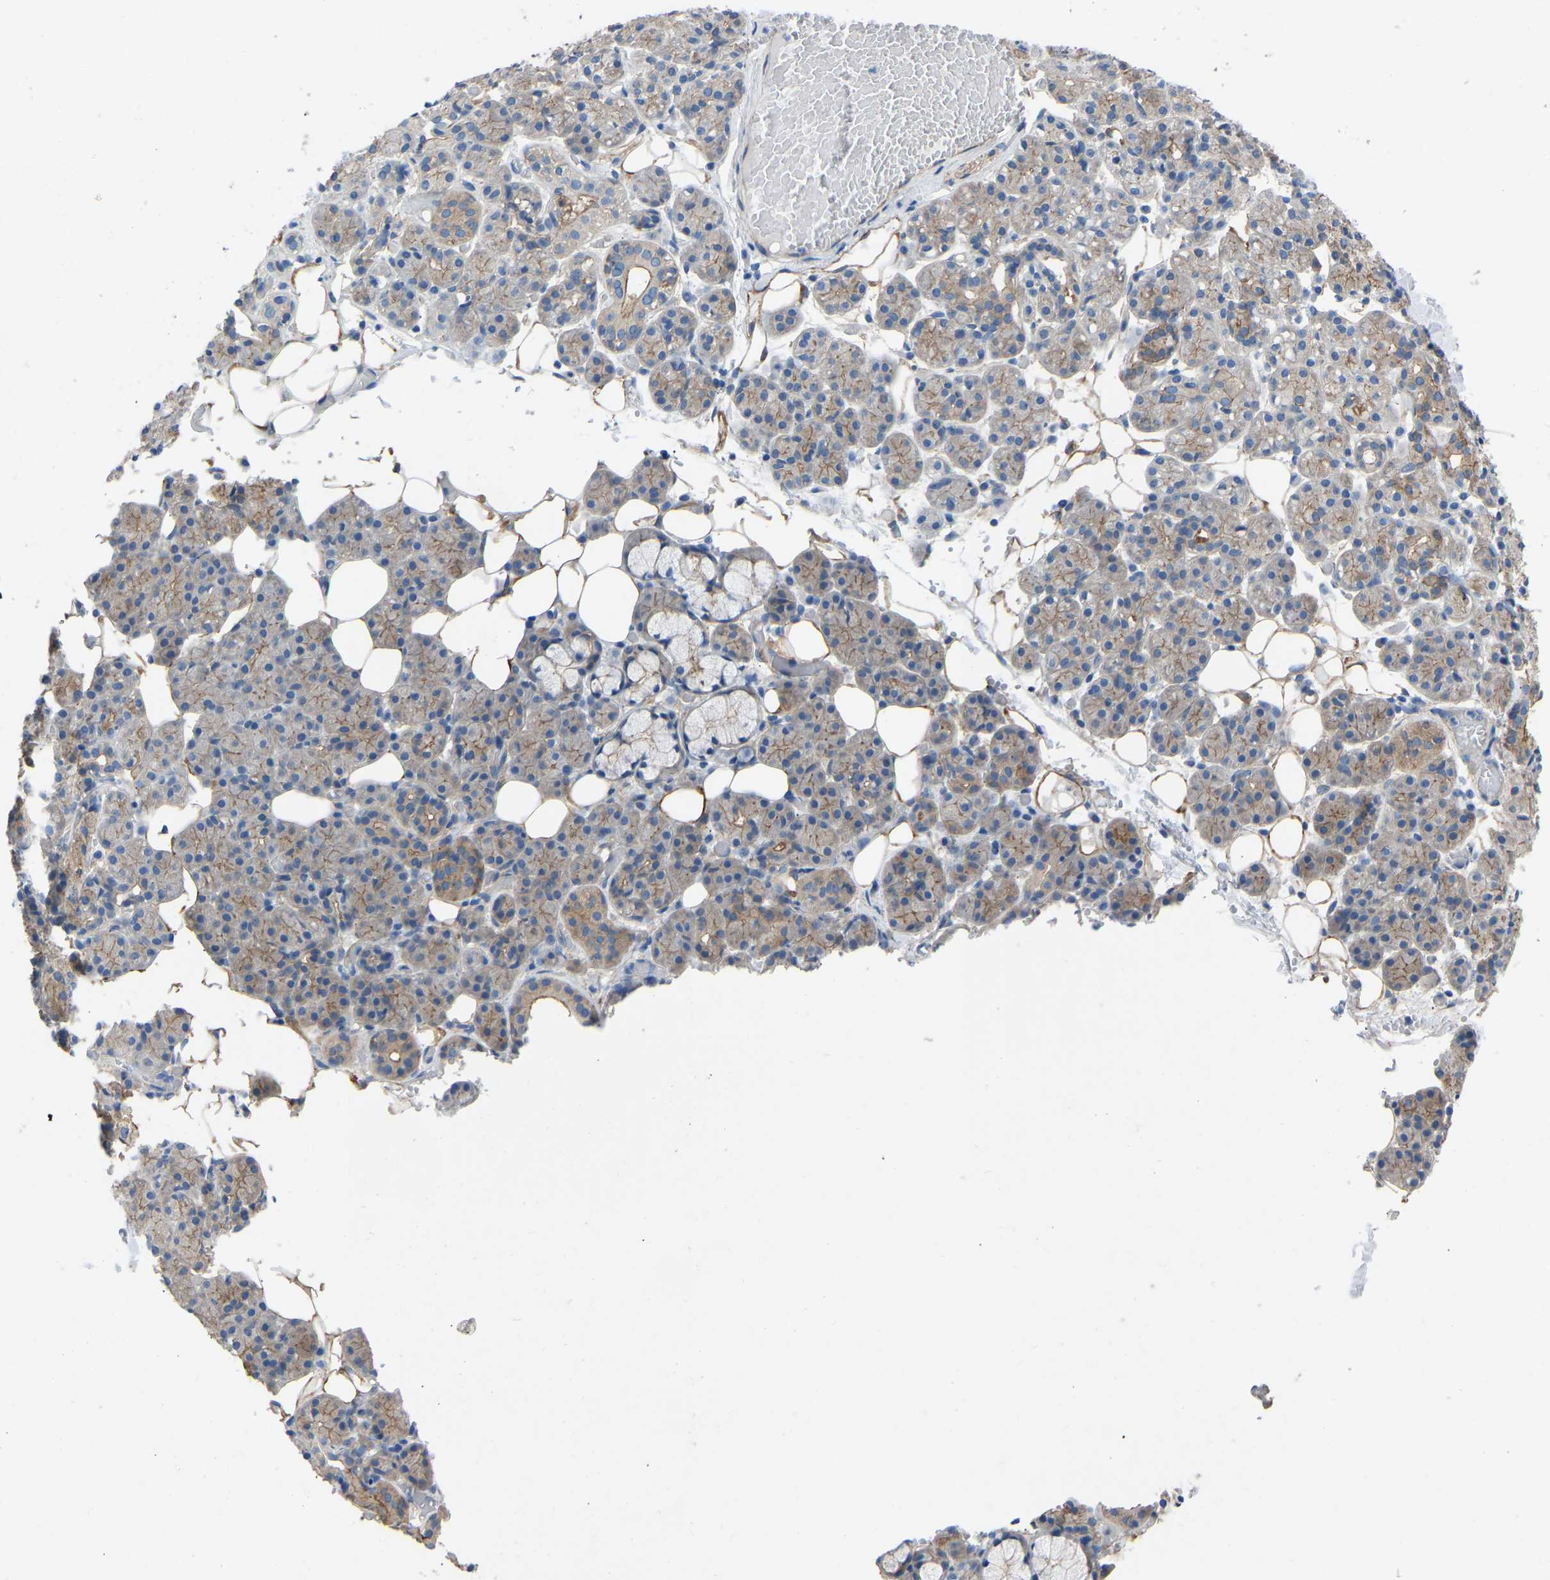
{"staining": {"intensity": "moderate", "quantity": "25%-75%", "location": "cytoplasmic/membranous"}, "tissue": "salivary gland", "cell_type": "Glandular cells", "image_type": "normal", "snomed": [{"axis": "morphology", "description": "Normal tissue, NOS"}, {"axis": "topography", "description": "Salivary gland"}], "caption": "A micrograph of human salivary gland stained for a protein displays moderate cytoplasmic/membranous brown staining in glandular cells.", "gene": "MYH10", "patient": {"sex": "male", "age": 63}}